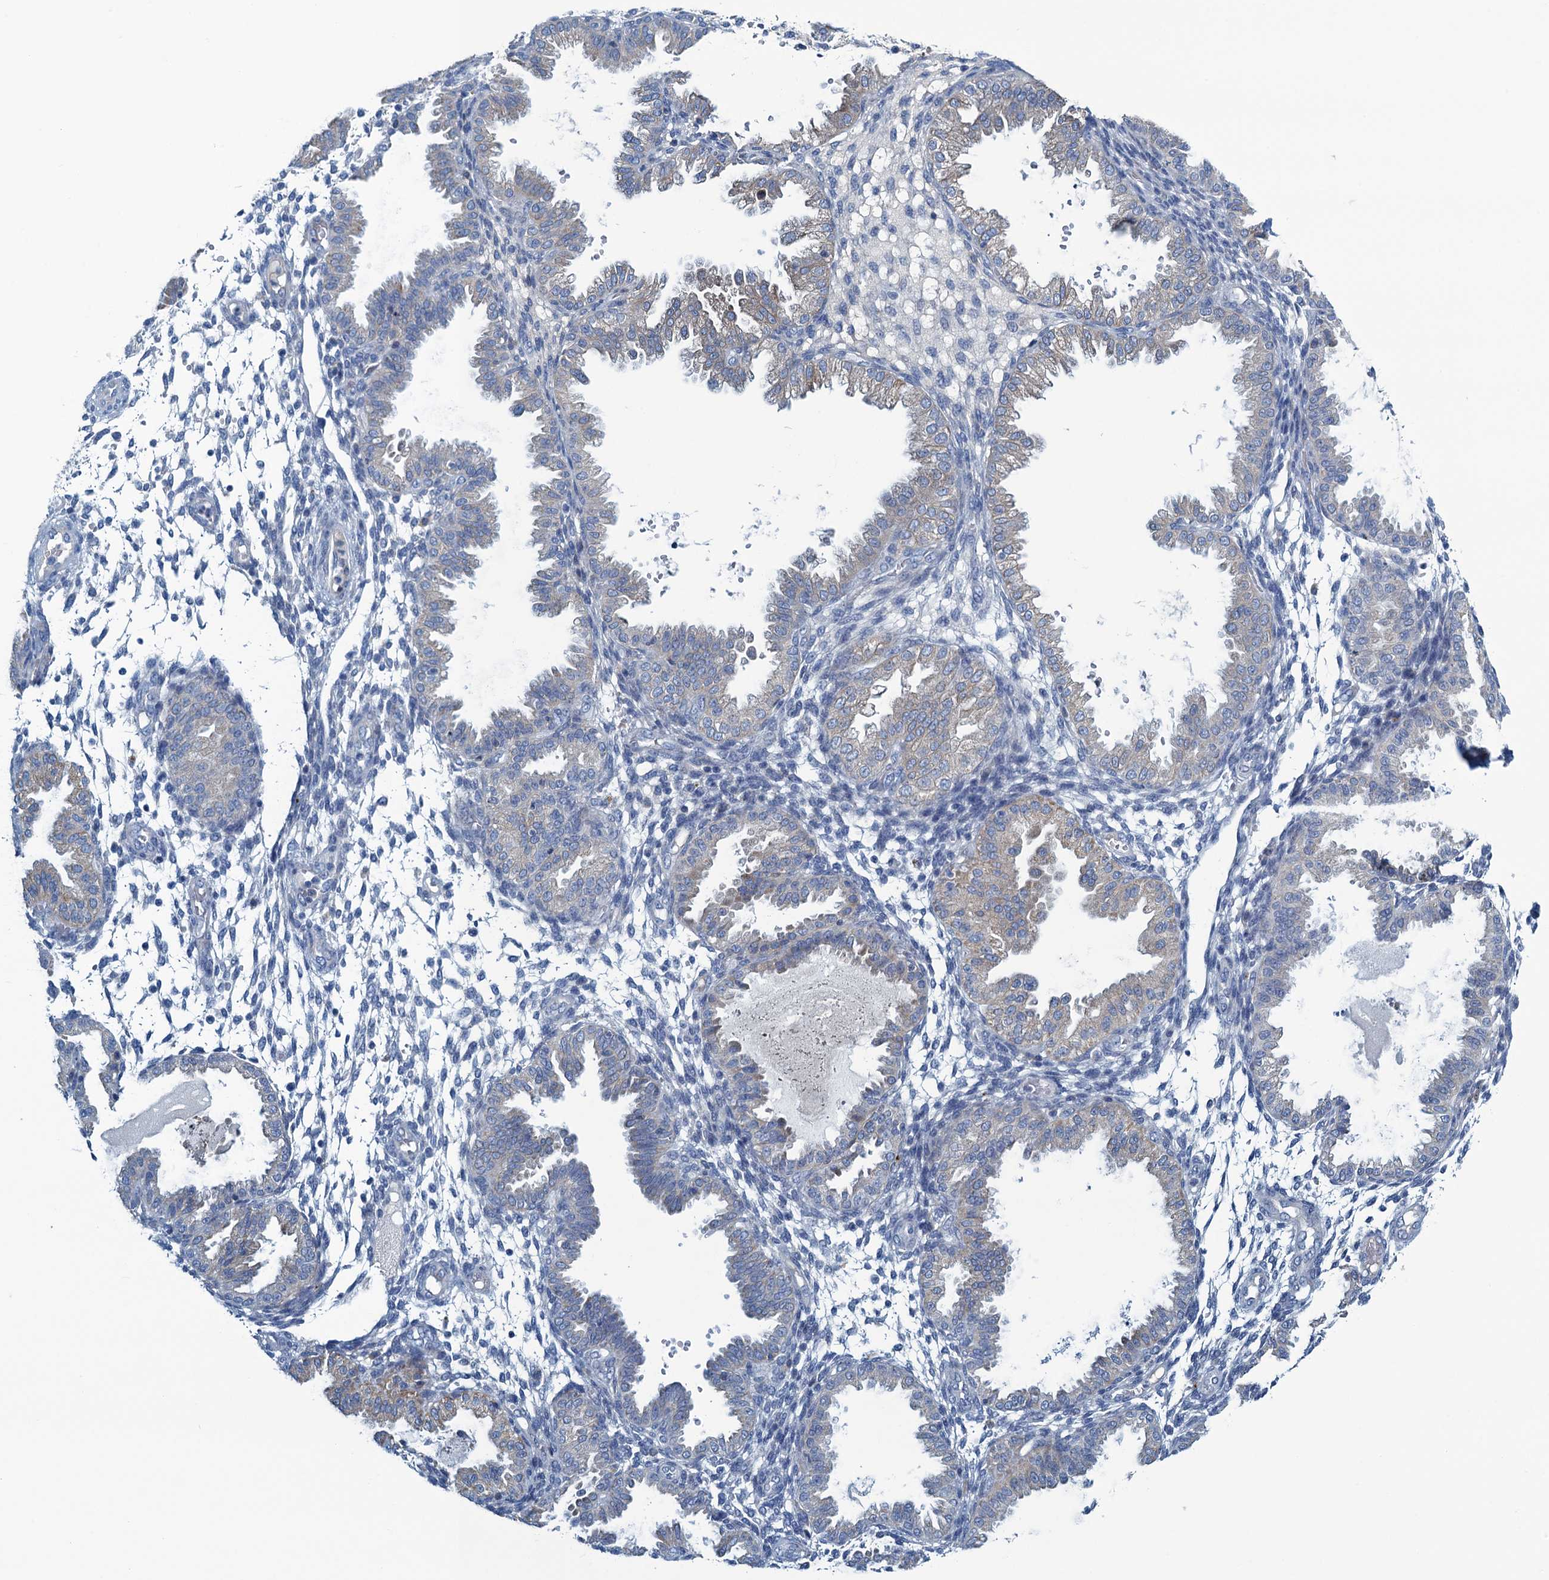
{"staining": {"intensity": "negative", "quantity": "none", "location": "none"}, "tissue": "endometrium", "cell_type": "Cells in endometrial stroma", "image_type": "normal", "snomed": [{"axis": "morphology", "description": "Normal tissue, NOS"}, {"axis": "topography", "description": "Endometrium"}], "caption": "Immunohistochemistry image of normal human endometrium stained for a protein (brown), which demonstrates no expression in cells in endometrial stroma.", "gene": "C10orf88", "patient": {"sex": "female", "age": 33}}